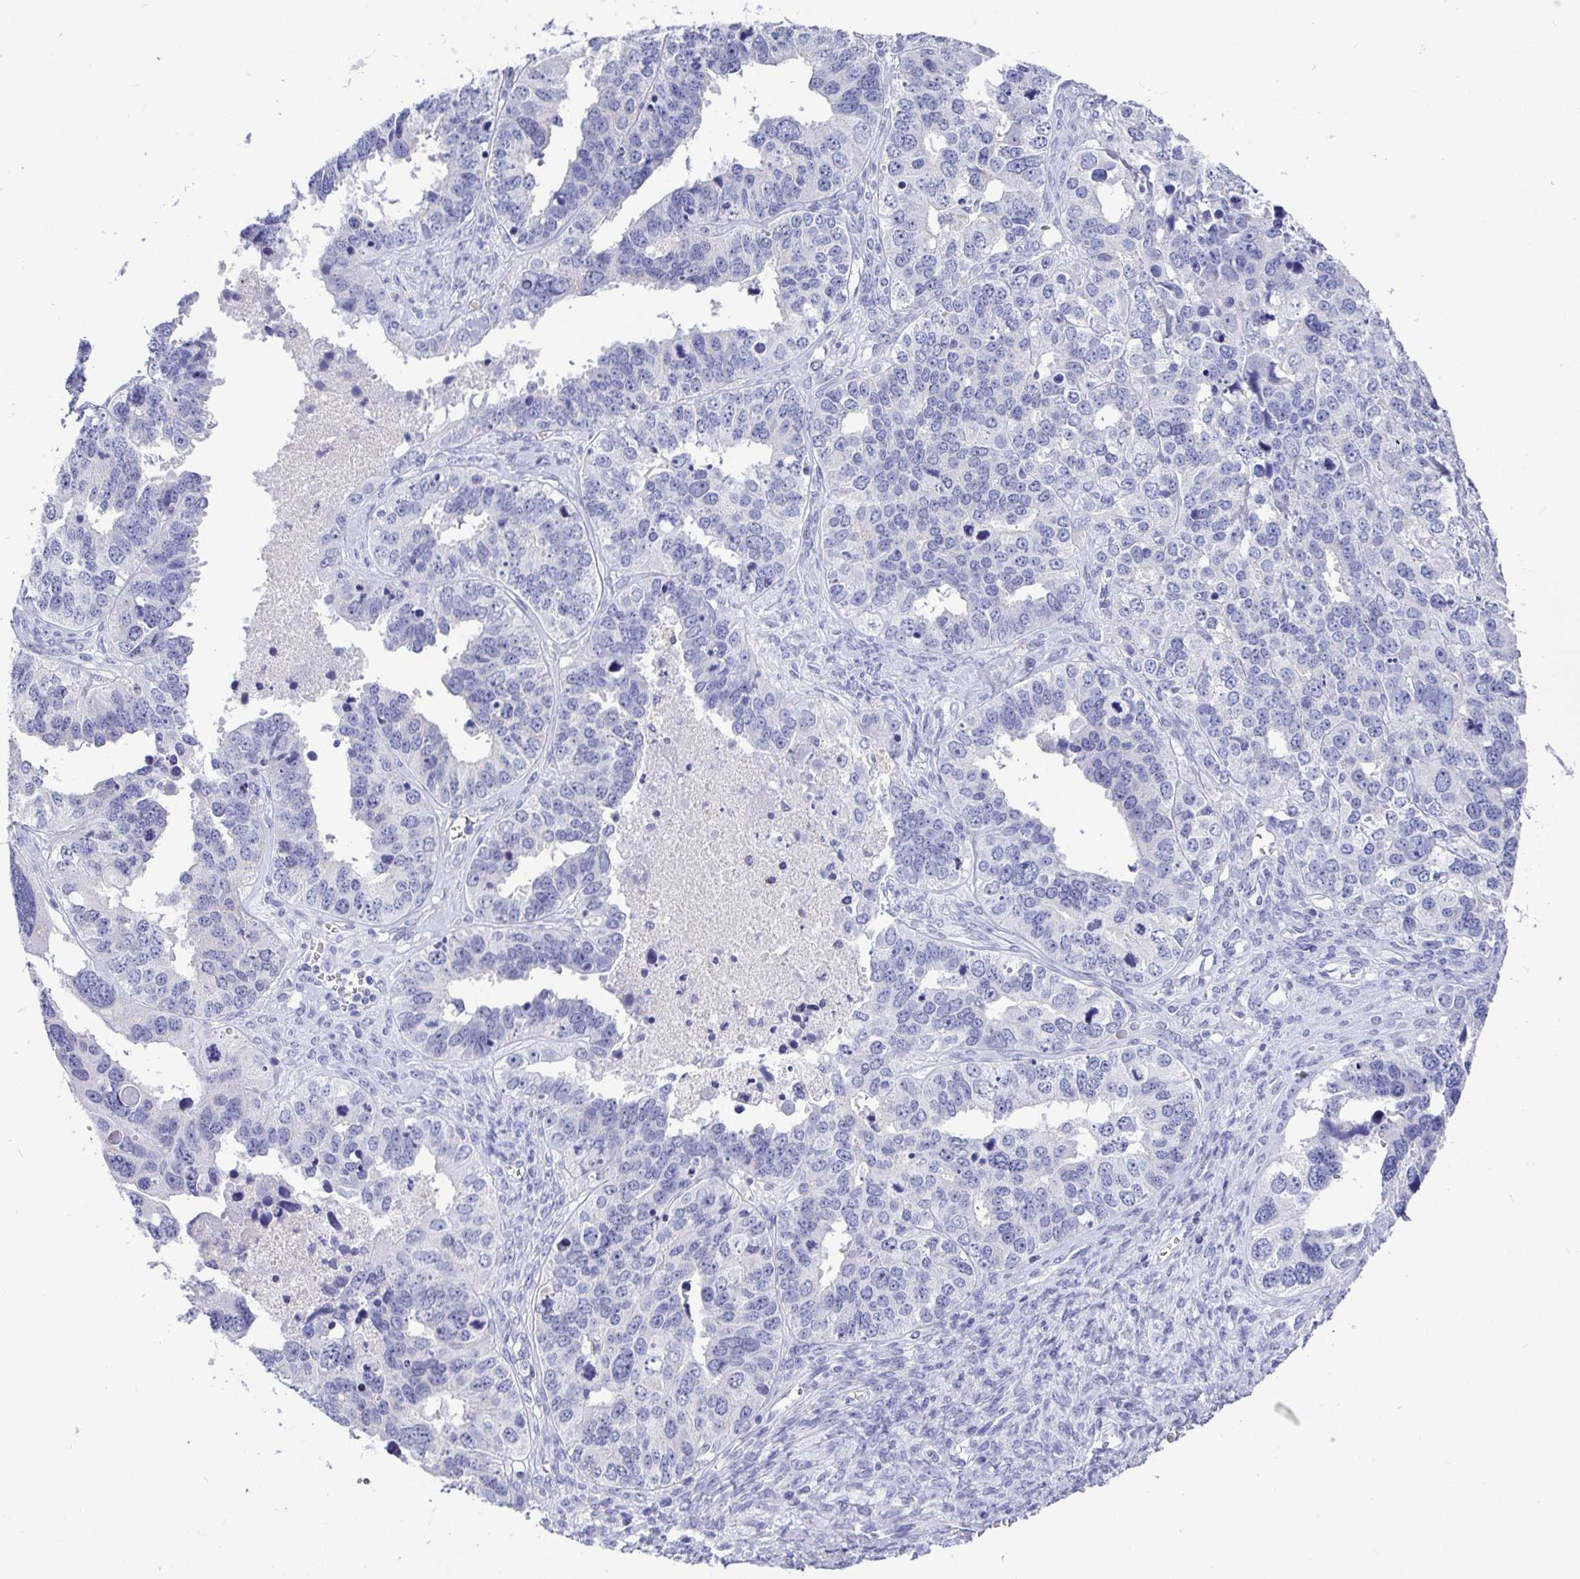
{"staining": {"intensity": "negative", "quantity": "none", "location": "none"}, "tissue": "ovarian cancer", "cell_type": "Tumor cells", "image_type": "cancer", "snomed": [{"axis": "morphology", "description": "Cystadenocarcinoma, serous, NOS"}, {"axis": "topography", "description": "Ovary"}], "caption": "The immunohistochemistry (IHC) image has no significant expression in tumor cells of serous cystadenocarcinoma (ovarian) tissue.", "gene": "TMEM241", "patient": {"sex": "female", "age": 76}}